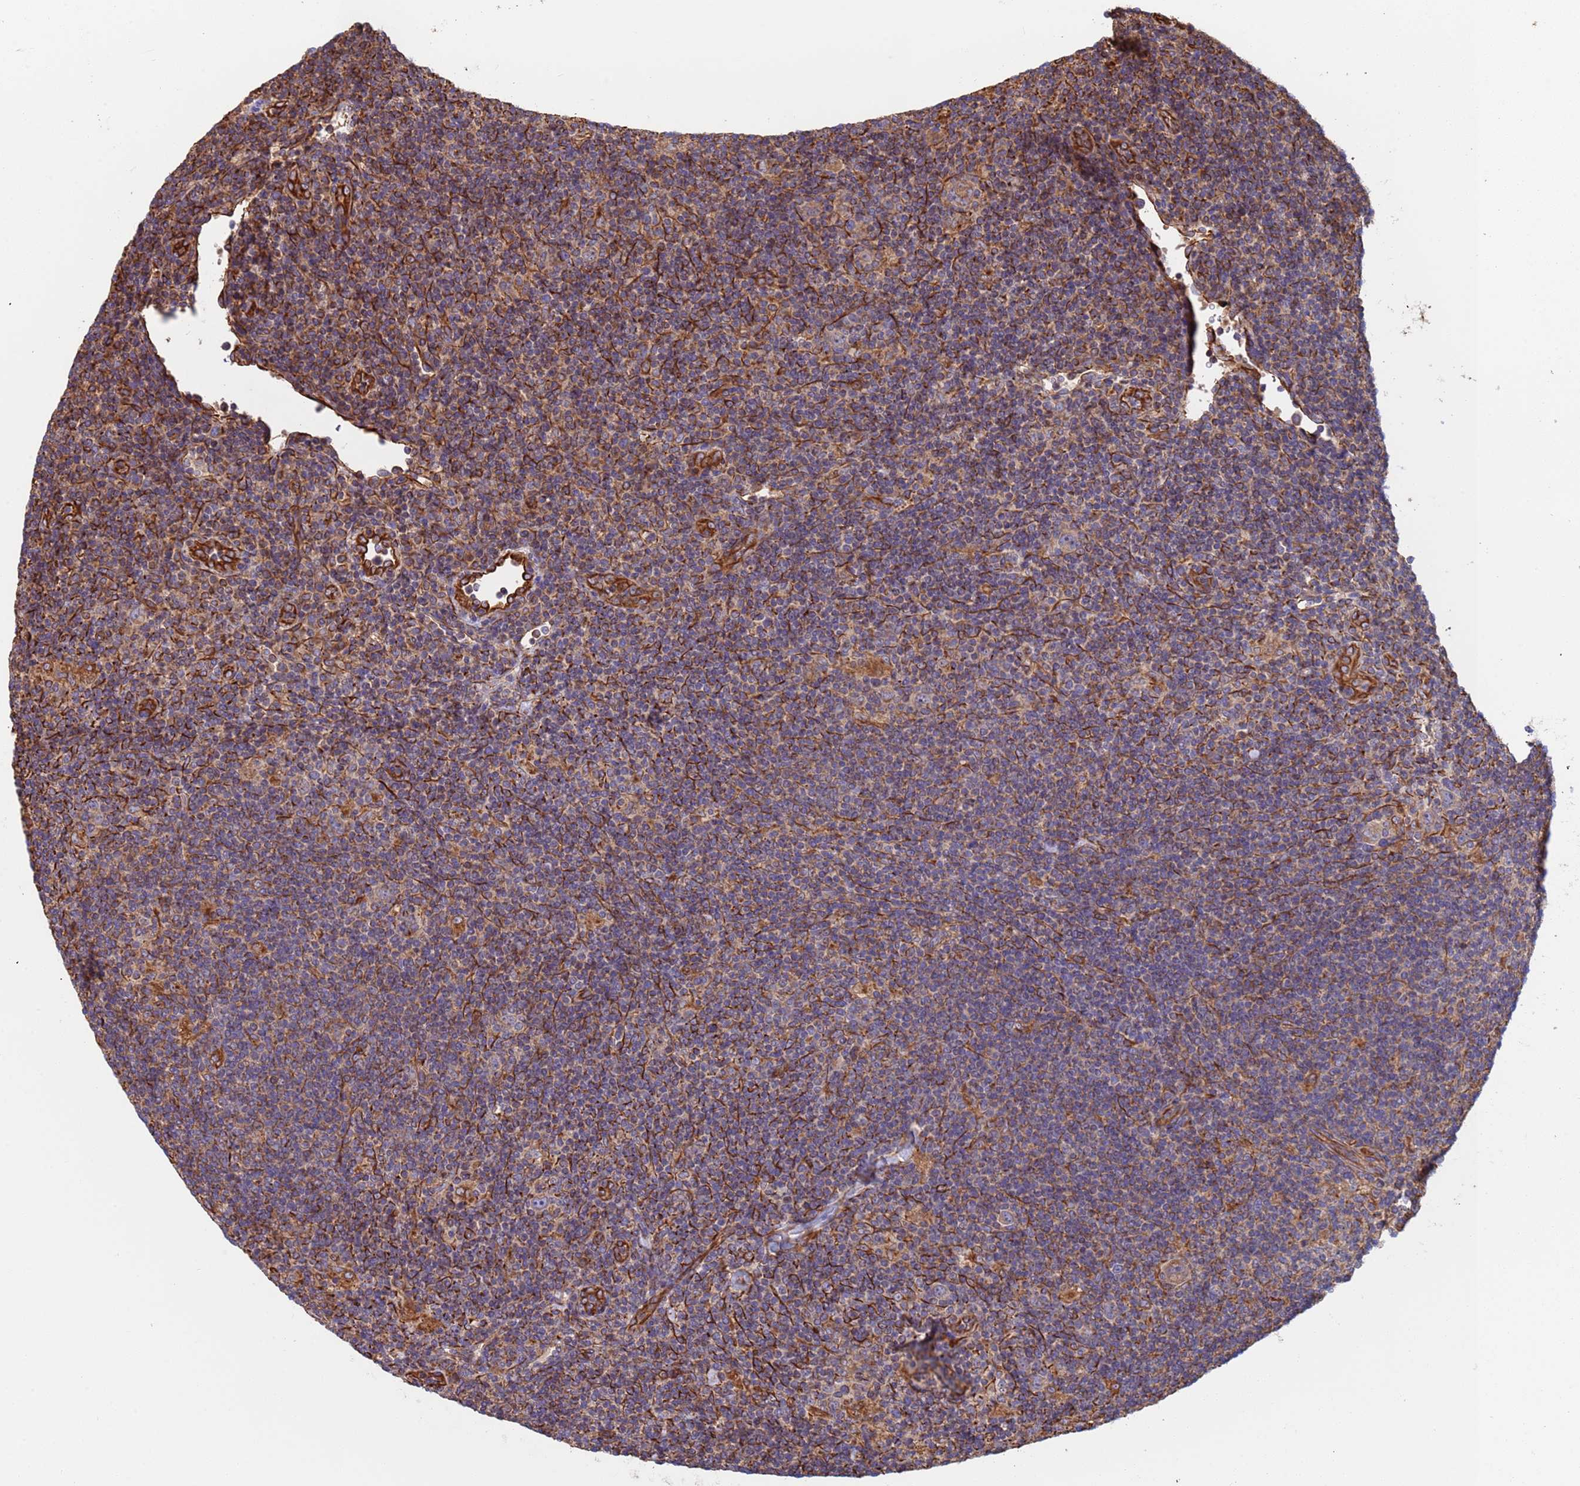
{"staining": {"intensity": "negative", "quantity": "none", "location": "none"}, "tissue": "lymphoma", "cell_type": "Tumor cells", "image_type": "cancer", "snomed": [{"axis": "morphology", "description": "Hodgkin's disease, NOS"}, {"axis": "topography", "description": "Lymph node"}], "caption": "Human lymphoma stained for a protein using immunohistochemistry reveals no positivity in tumor cells.", "gene": "NUDT12", "patient": {"sex": "female", "age": 57}}